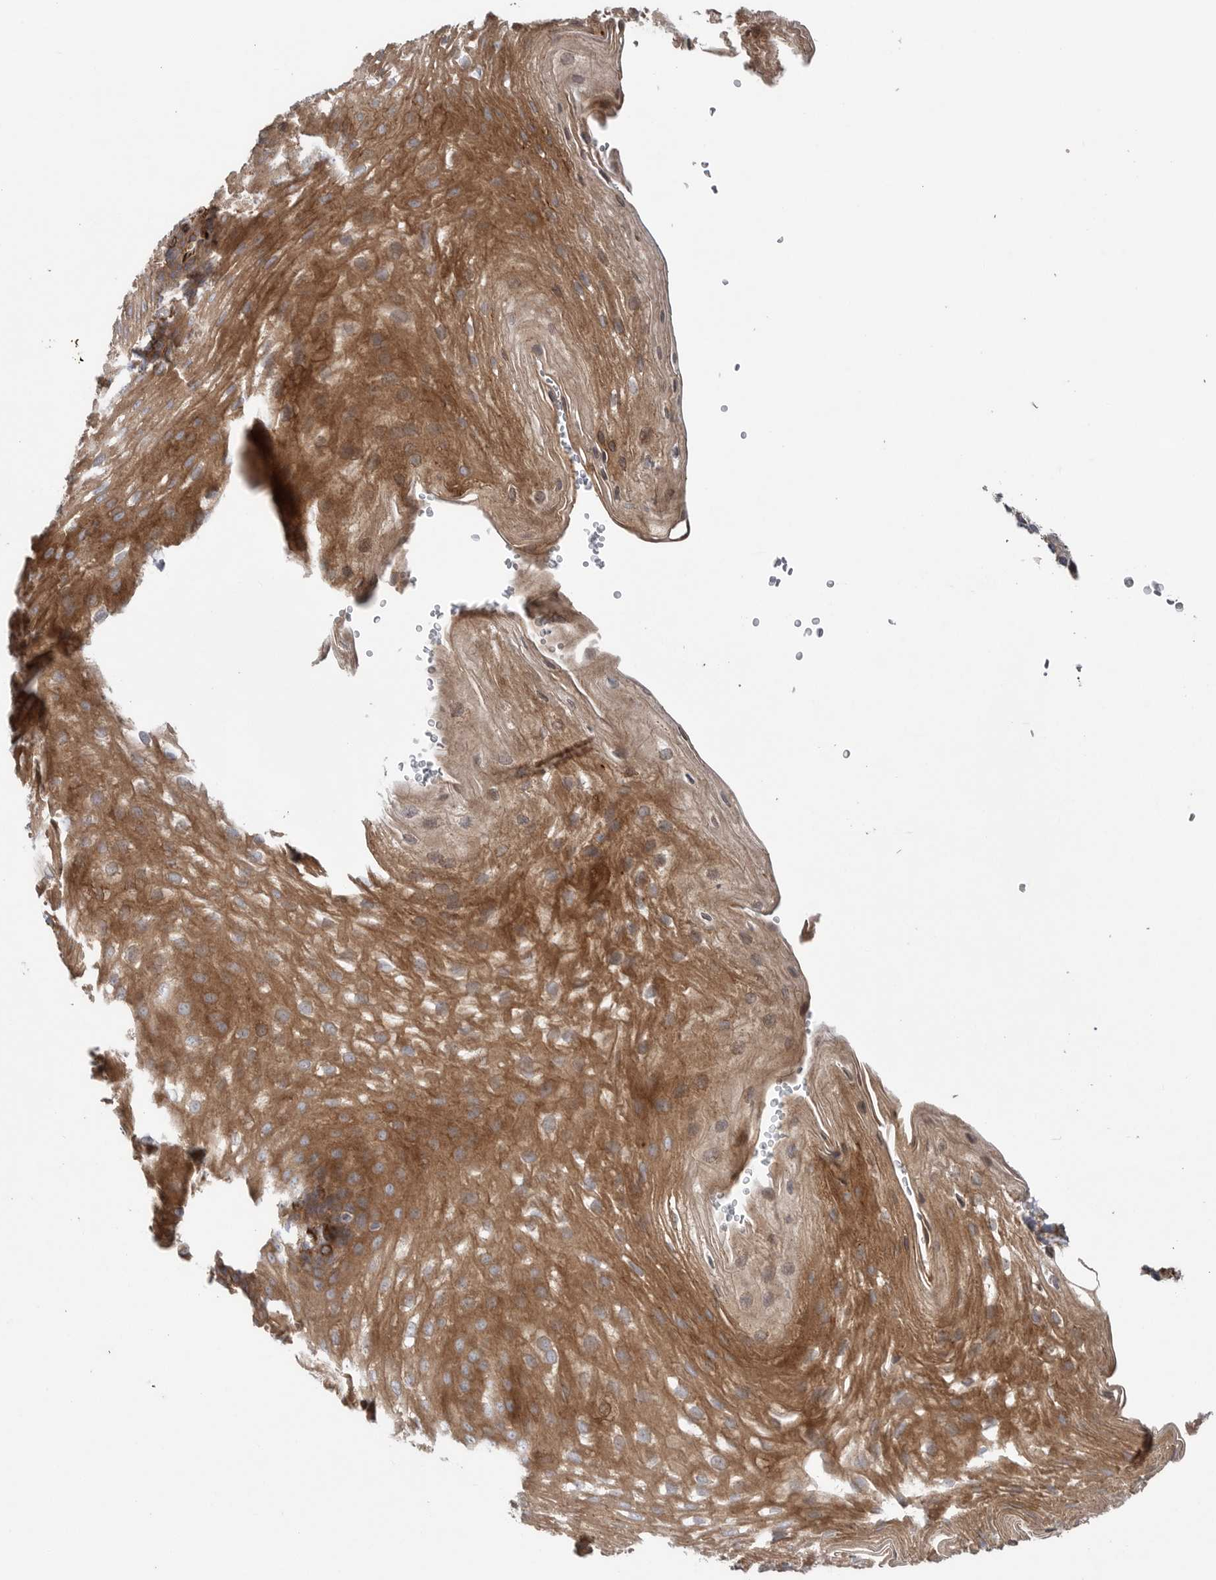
{"staining": {"intensity": "moderate", "quantity": ">75%", "location": "cytoplasmic/membranous"}, "tissue": "esophagus", "cell_type": "Squamous epithelial cells", "image_type": "normal", "snomed": [{"axis": "morphology", "description": "Normal tissue, NOS"}, {"axis": "topography", "description": "Esophagus"}], "caption": "Protein expression analysis of normal esophagus reveals moderate cytoplasmic/membranous expression in about >75% of squamous epithelial cells. The protein of interest is shown in brown color, while the nuclei are stained blue.", "gene": "PRKCH", "patient": {"sex": "female", "age": 66}}